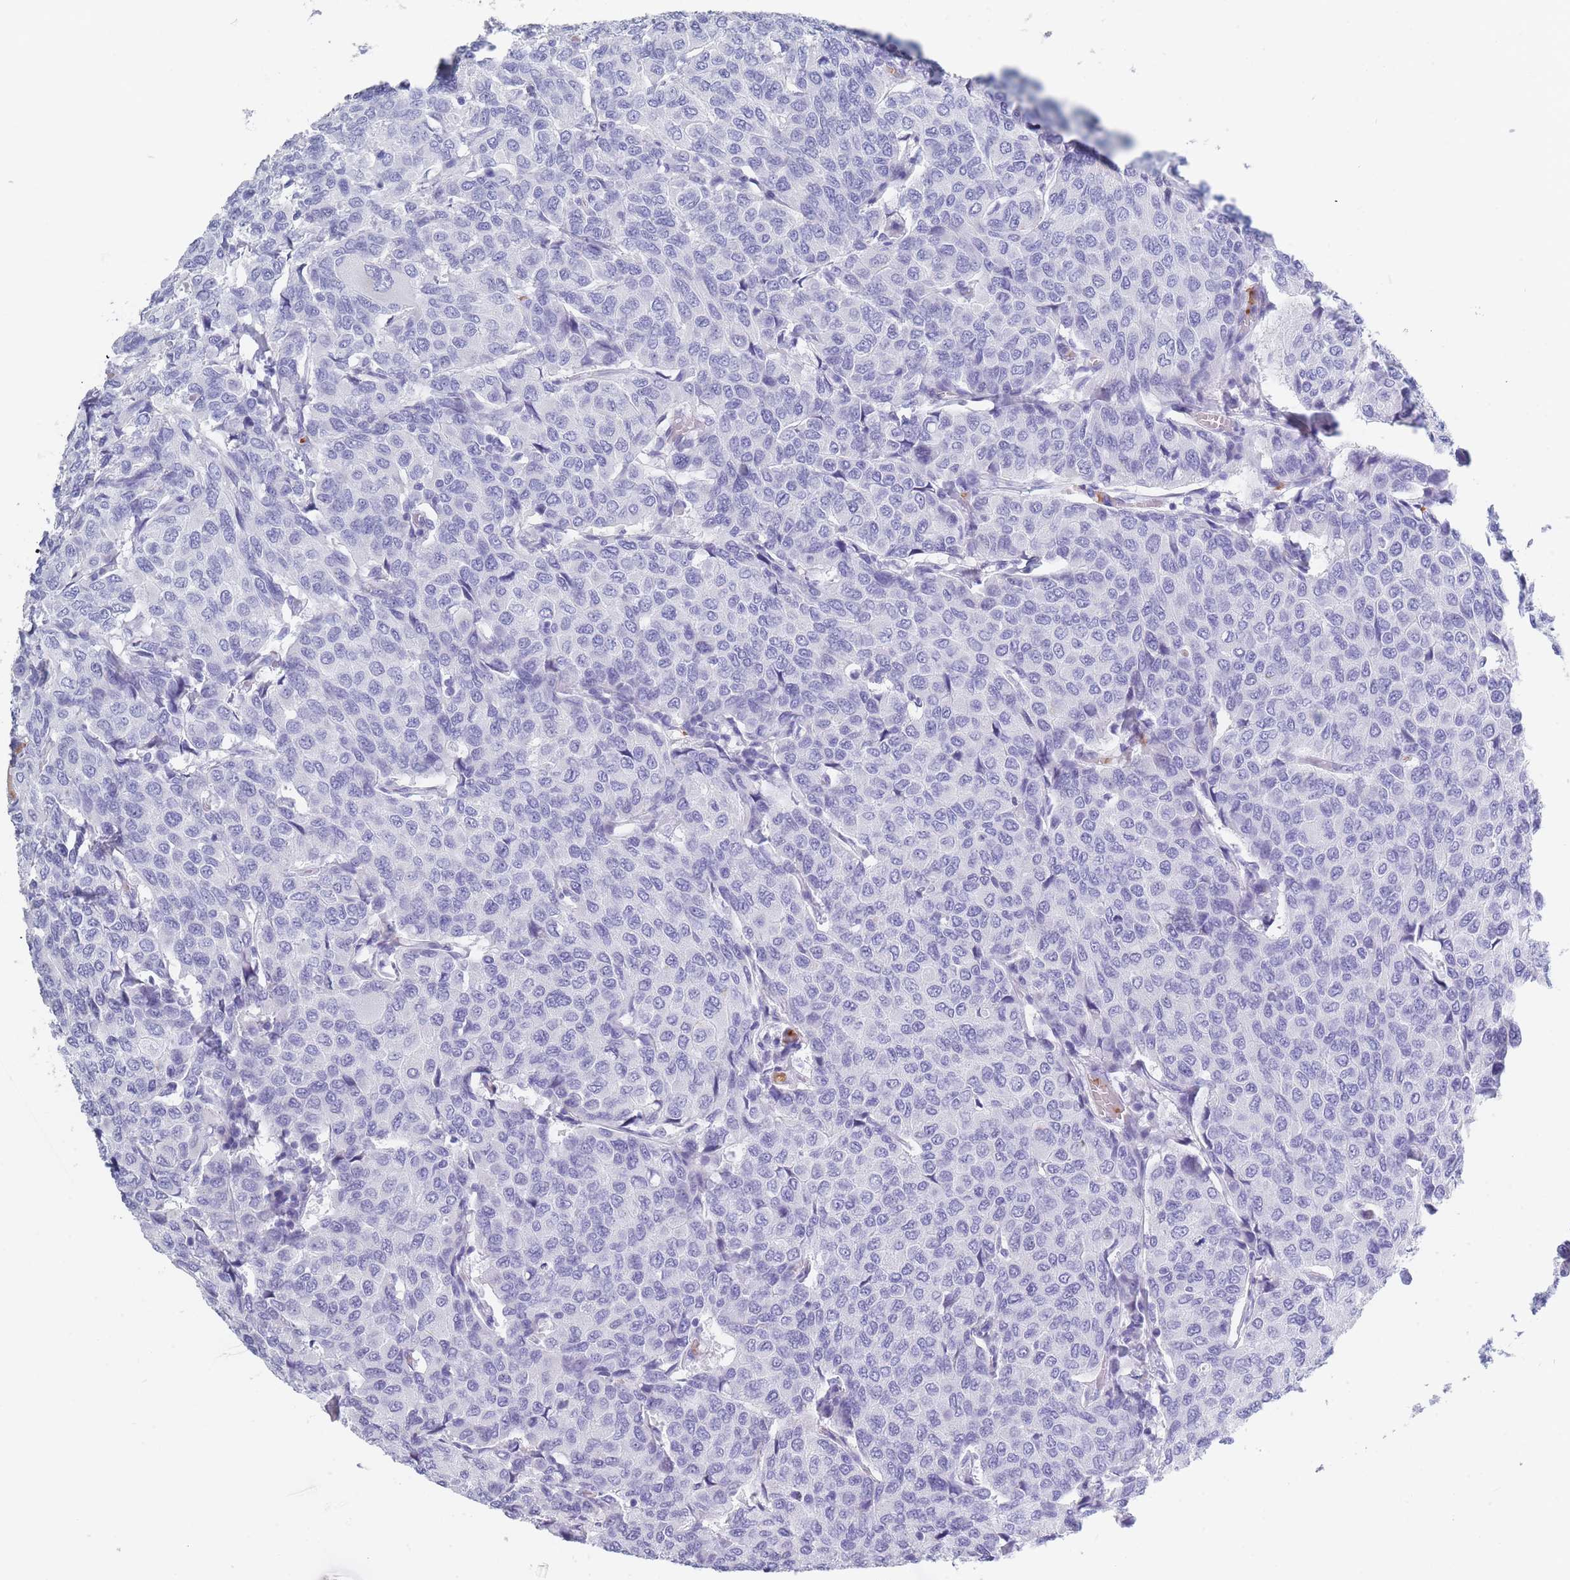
{"staining": {"intensity": "negative", "quantity": "none", "location": "none"}, "tissue": "breast cancer", "cell_type": "Tumor cells", "image_type": "cancer", "snomed": [{"axis": "morphology", "description": "Duct carcinoma"}, {"axis": "topography", "description": "Breast"}], "caption": "High power microscopy micrograph of an immunohistochemistry image of breast cancer (invasive ductal carcinoma), revealing no significant staining in tumor cells.", "gene": "OR5D16", "patient": {"sex": "female", "age": 55}}